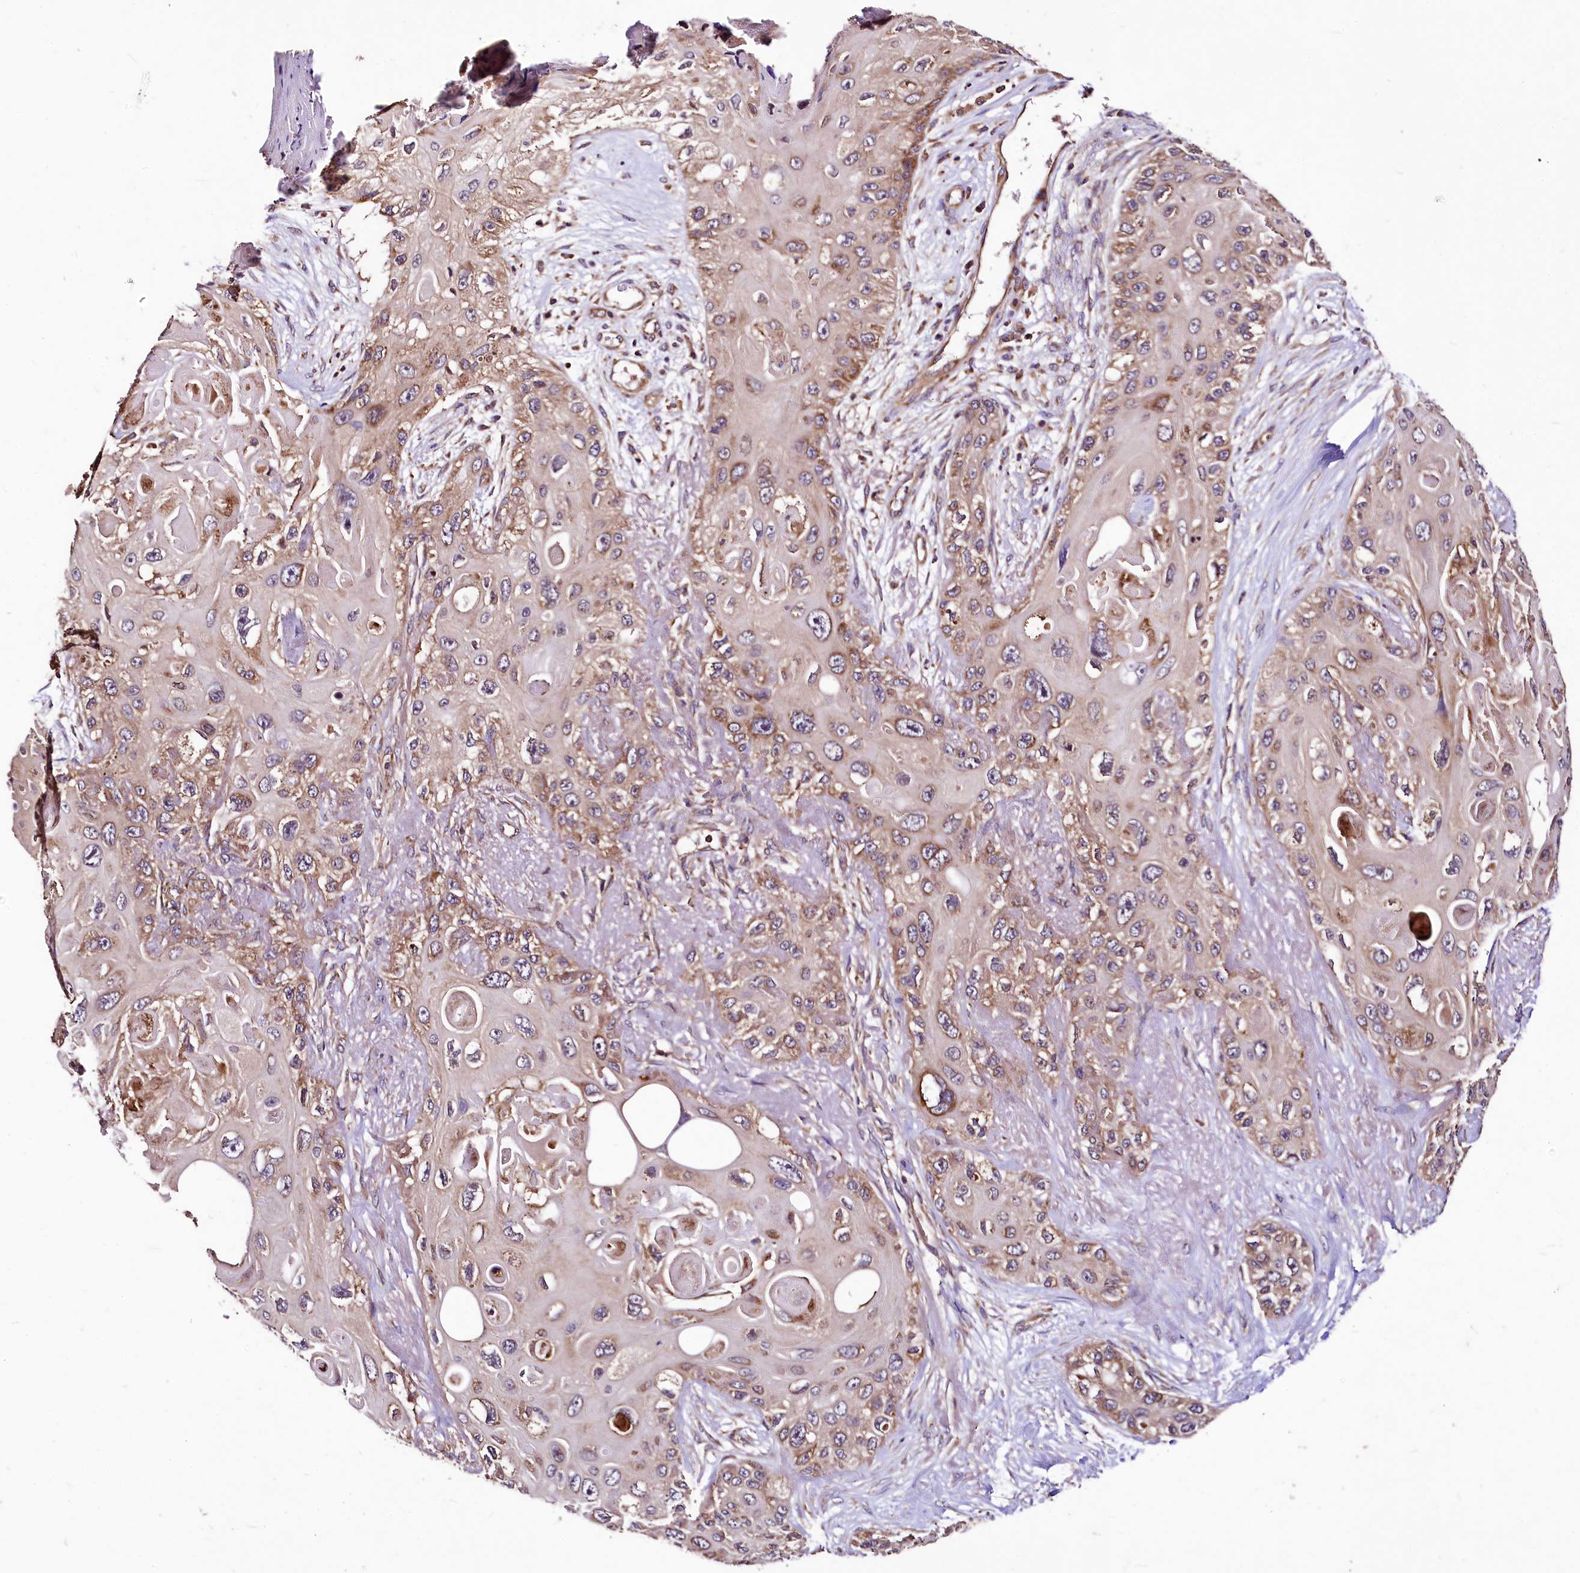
{"staining": {"intensity": "moderate", "quantity": "25%-75%", "location": "cytoplasmic/membranous"}, "tissue": "skin cancer", "cell_type": "Tumor cells", "image_type": "cancer", "snomed": [{"axis": "morphology", "description": "Normal tissue, NOS"}, {"axis": "morphology", "description": "Squamous cell carcinoma, NOS"}, {"axis": "topography", "description": "Skin"}], "caption": "There is medium levels of moderate cytoplasmic/membranous staining in tumor cells of squamous cell carcinoma (skin), as demonstrated by immunohistochemical staining (brown color).", "gene": "LRSAM1", "patient": {"sex": "male", "age": 72}}